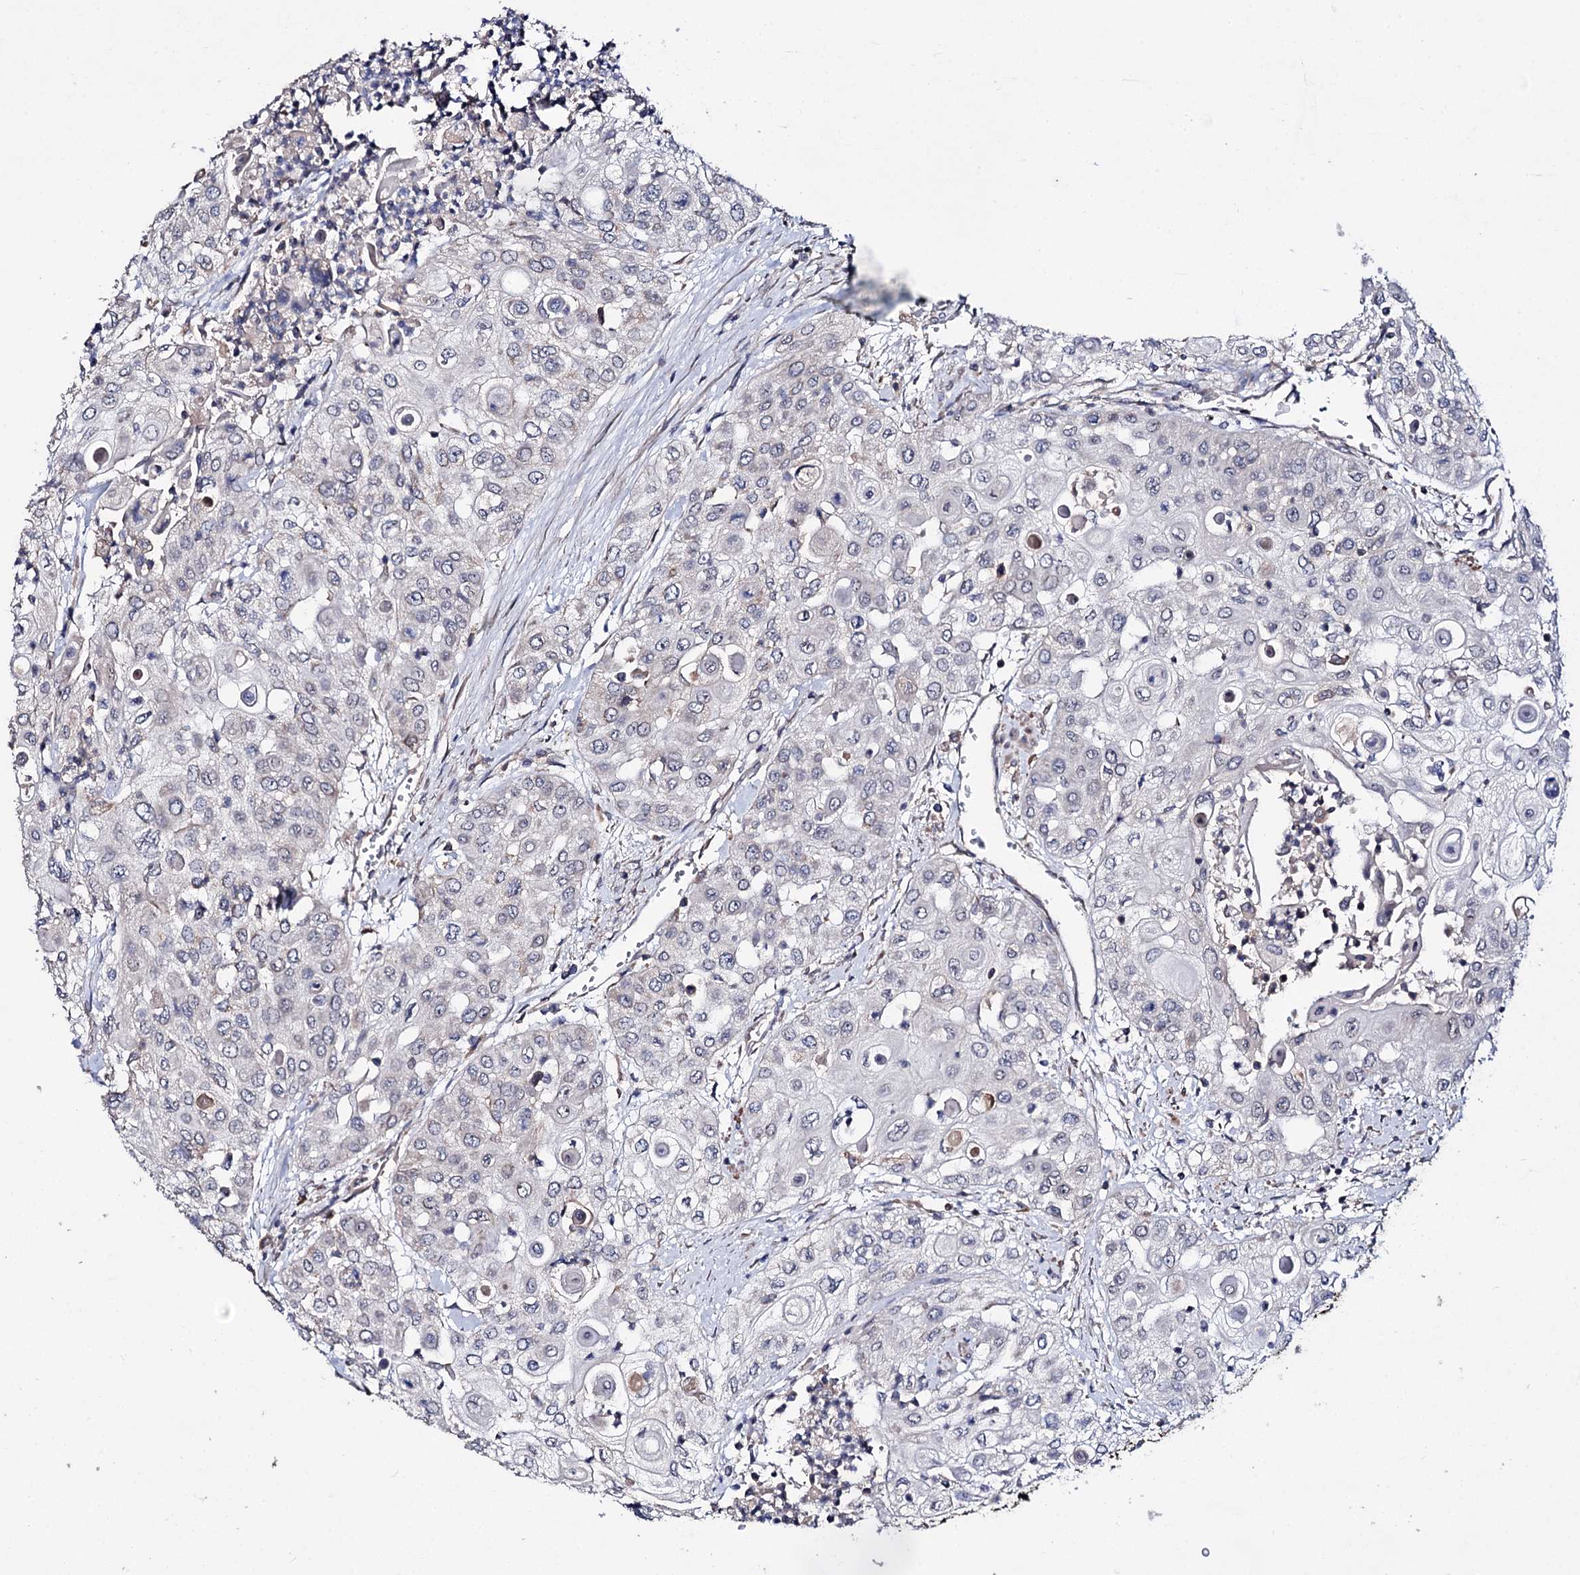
{"staining": {"intensity": "negative", "quantity": "none", "location": "none"}, "tissue": "urothelial cancer", "cell_type": "Tumor cells", "image_type": "cancer", "snomed": [{"axis": "morphology", "description": "Urothelial carcinoma, High grade"}, {"axis": "topography", "description": "Urinary bladder"}], "caption": "This micrograph is of urothelial cancer stained with immunohistochemistry to label a protein in brown with the nuclei are counter-stained blue. There is no staining in tumor cells.", "gene": "CLPB", "patient": {"sex": "female", "age": 79}}